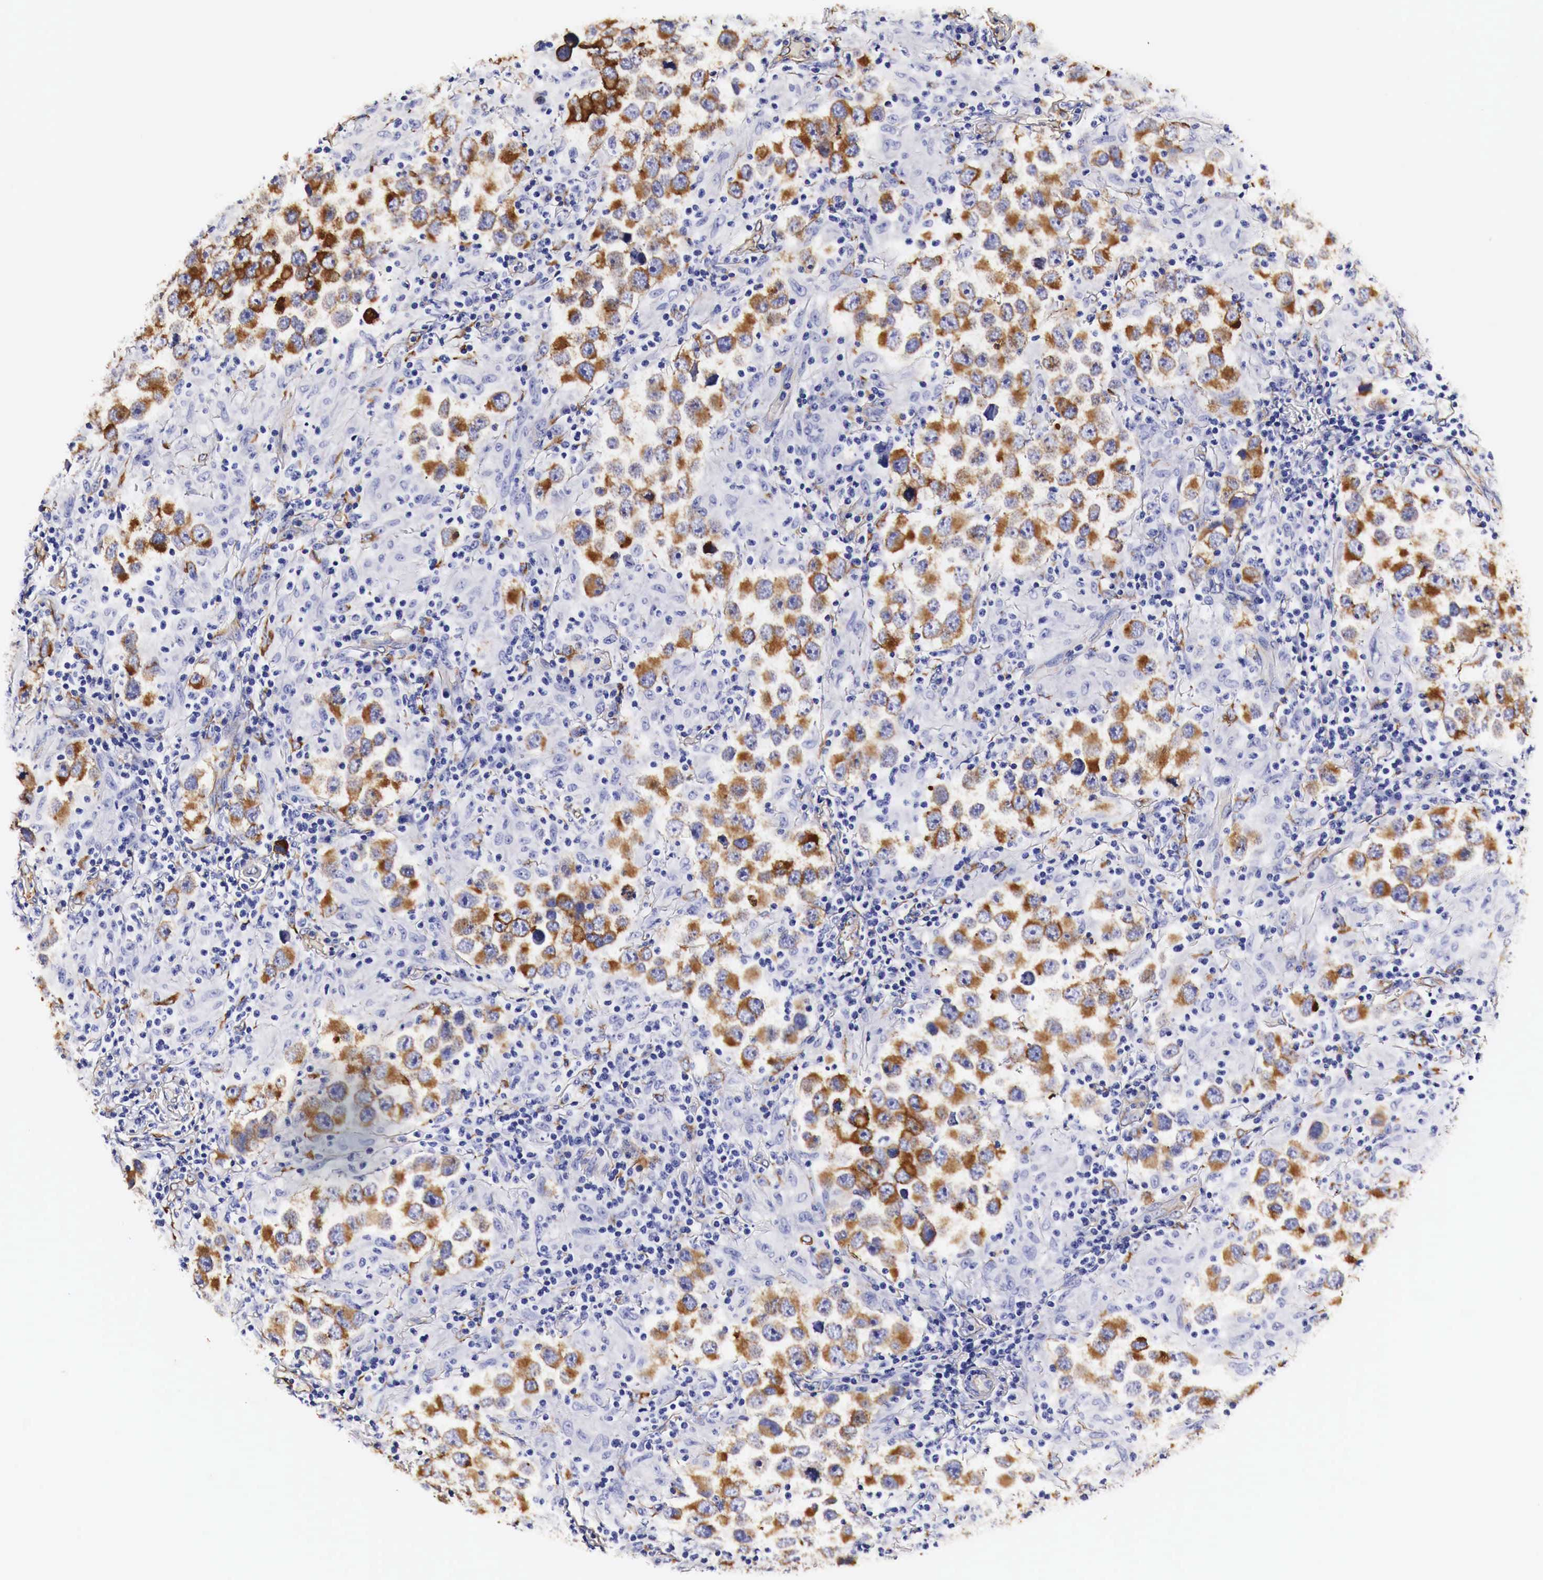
{"staining": {"intensity": "moderate", "quantity": "25%-75%", "location": "cytoplasmic/membranous"}, "tissue": "testis cancer", "cell_type": "Tumor cells", "image_type": "cancer", "snomed": [{"axis": "morphology", "description": "Carcinoma, Embryonal, NOS"}, {"axis": "topography", "description": "Testis"}], "caption": "Testis cancer stained with a brown dye demonstrates moderate cytoplasmic/membranous positive staining in approximately 25%-75% of tumor cells.", "gene": "LAMB2", "patient": {"sex": "male", "age": 21}}